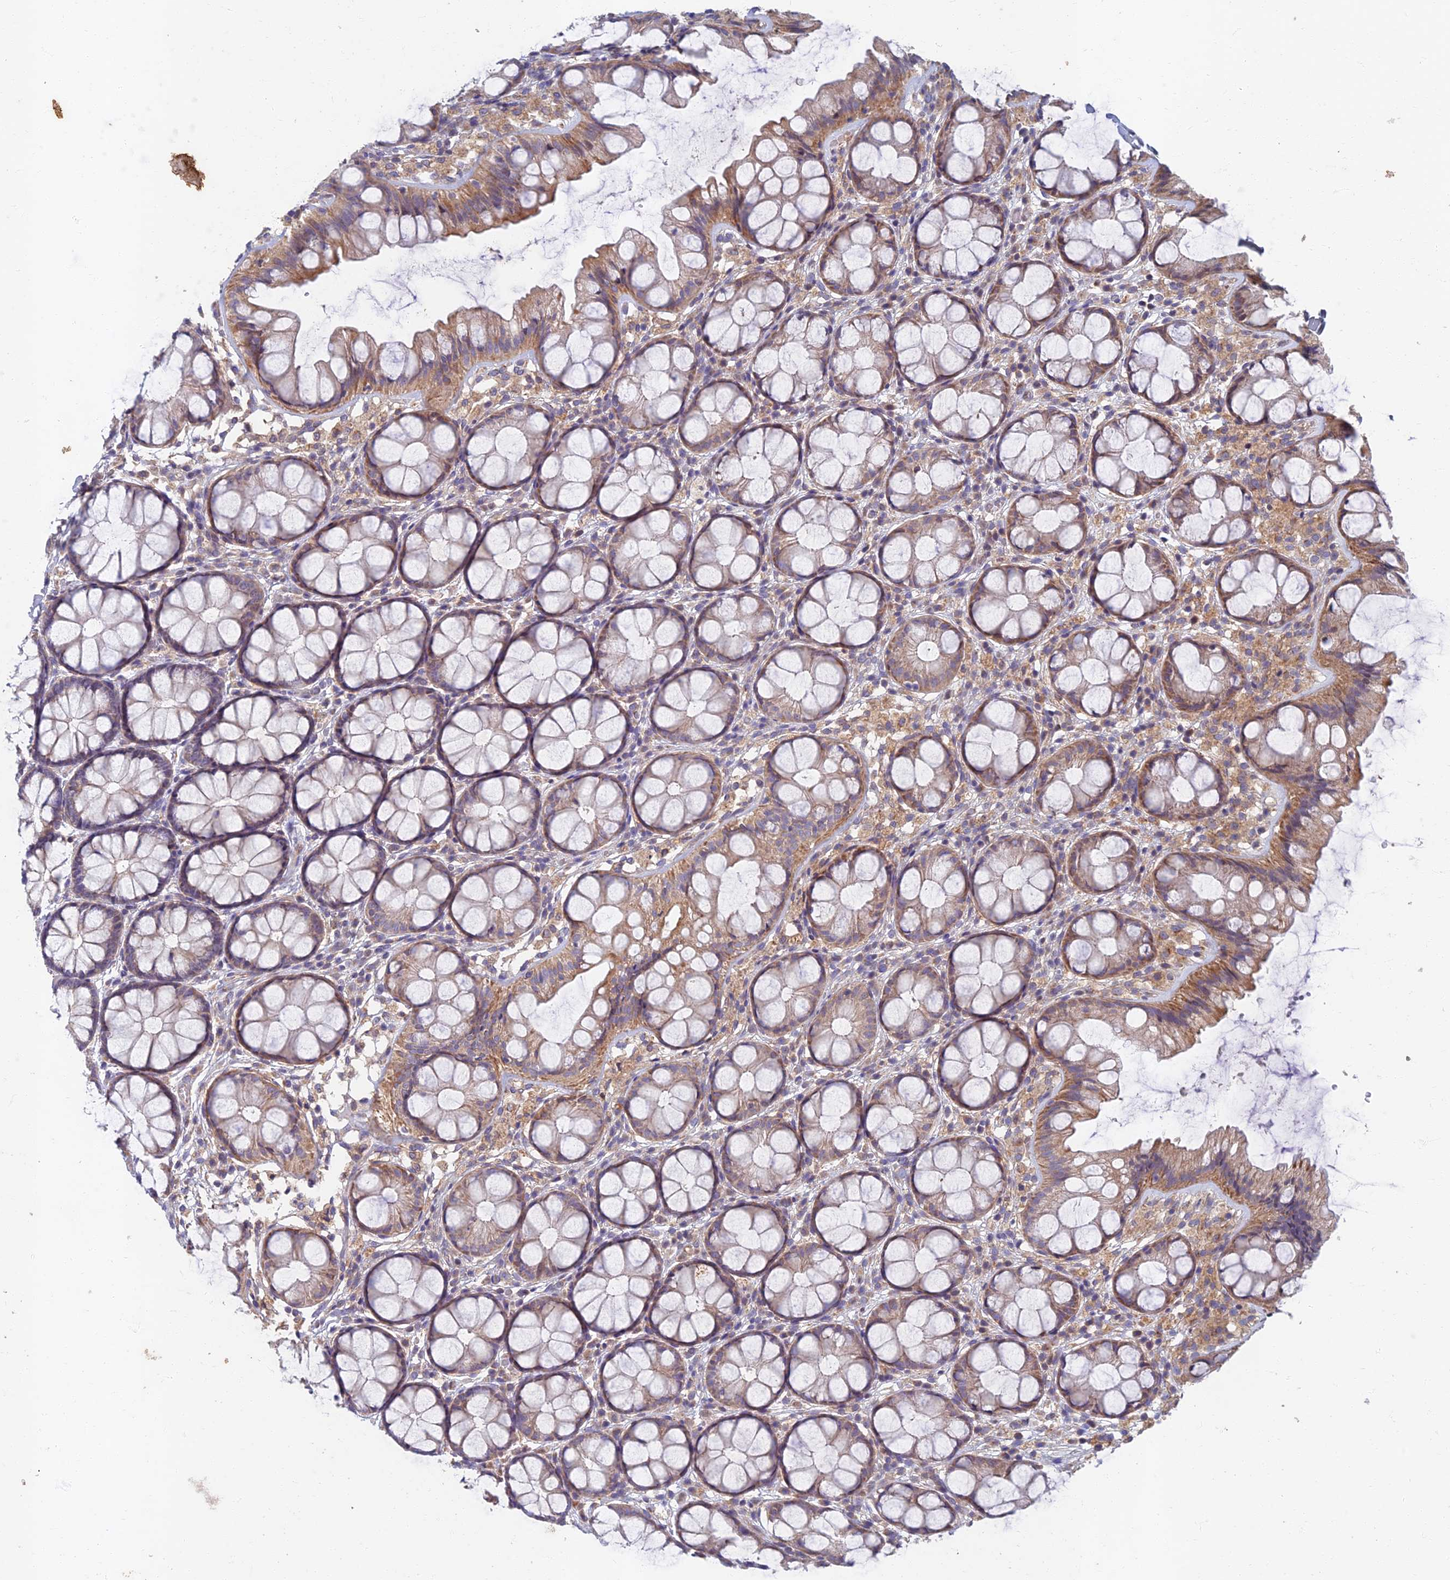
{"staining": {"intensity": "moderate", "quantity": ">75%", "location": "cytoplasmic/membranous"}, "tissue": "colon", "cell_type": "Endothelial cells", "image_type": "normal", "snomed": [{"axis": "morphology", "description": "Normal tissue, NOS"}, {"axis": "topography", "description": "Colon"}], "caption": "Immunohistochemistry (DAB (3,3'-diaminobenzidine)) staining of benign colon exhibits moderate cytoplasmic/membranous protein positivity in about >75% of endothelial cells. Using DAB (brown) and hematoxylin (blue) stains, captured at high magnification using brightfield microscopy.", "gene": "SOGA1", "patient": {"sex": "male", "age": 47}}